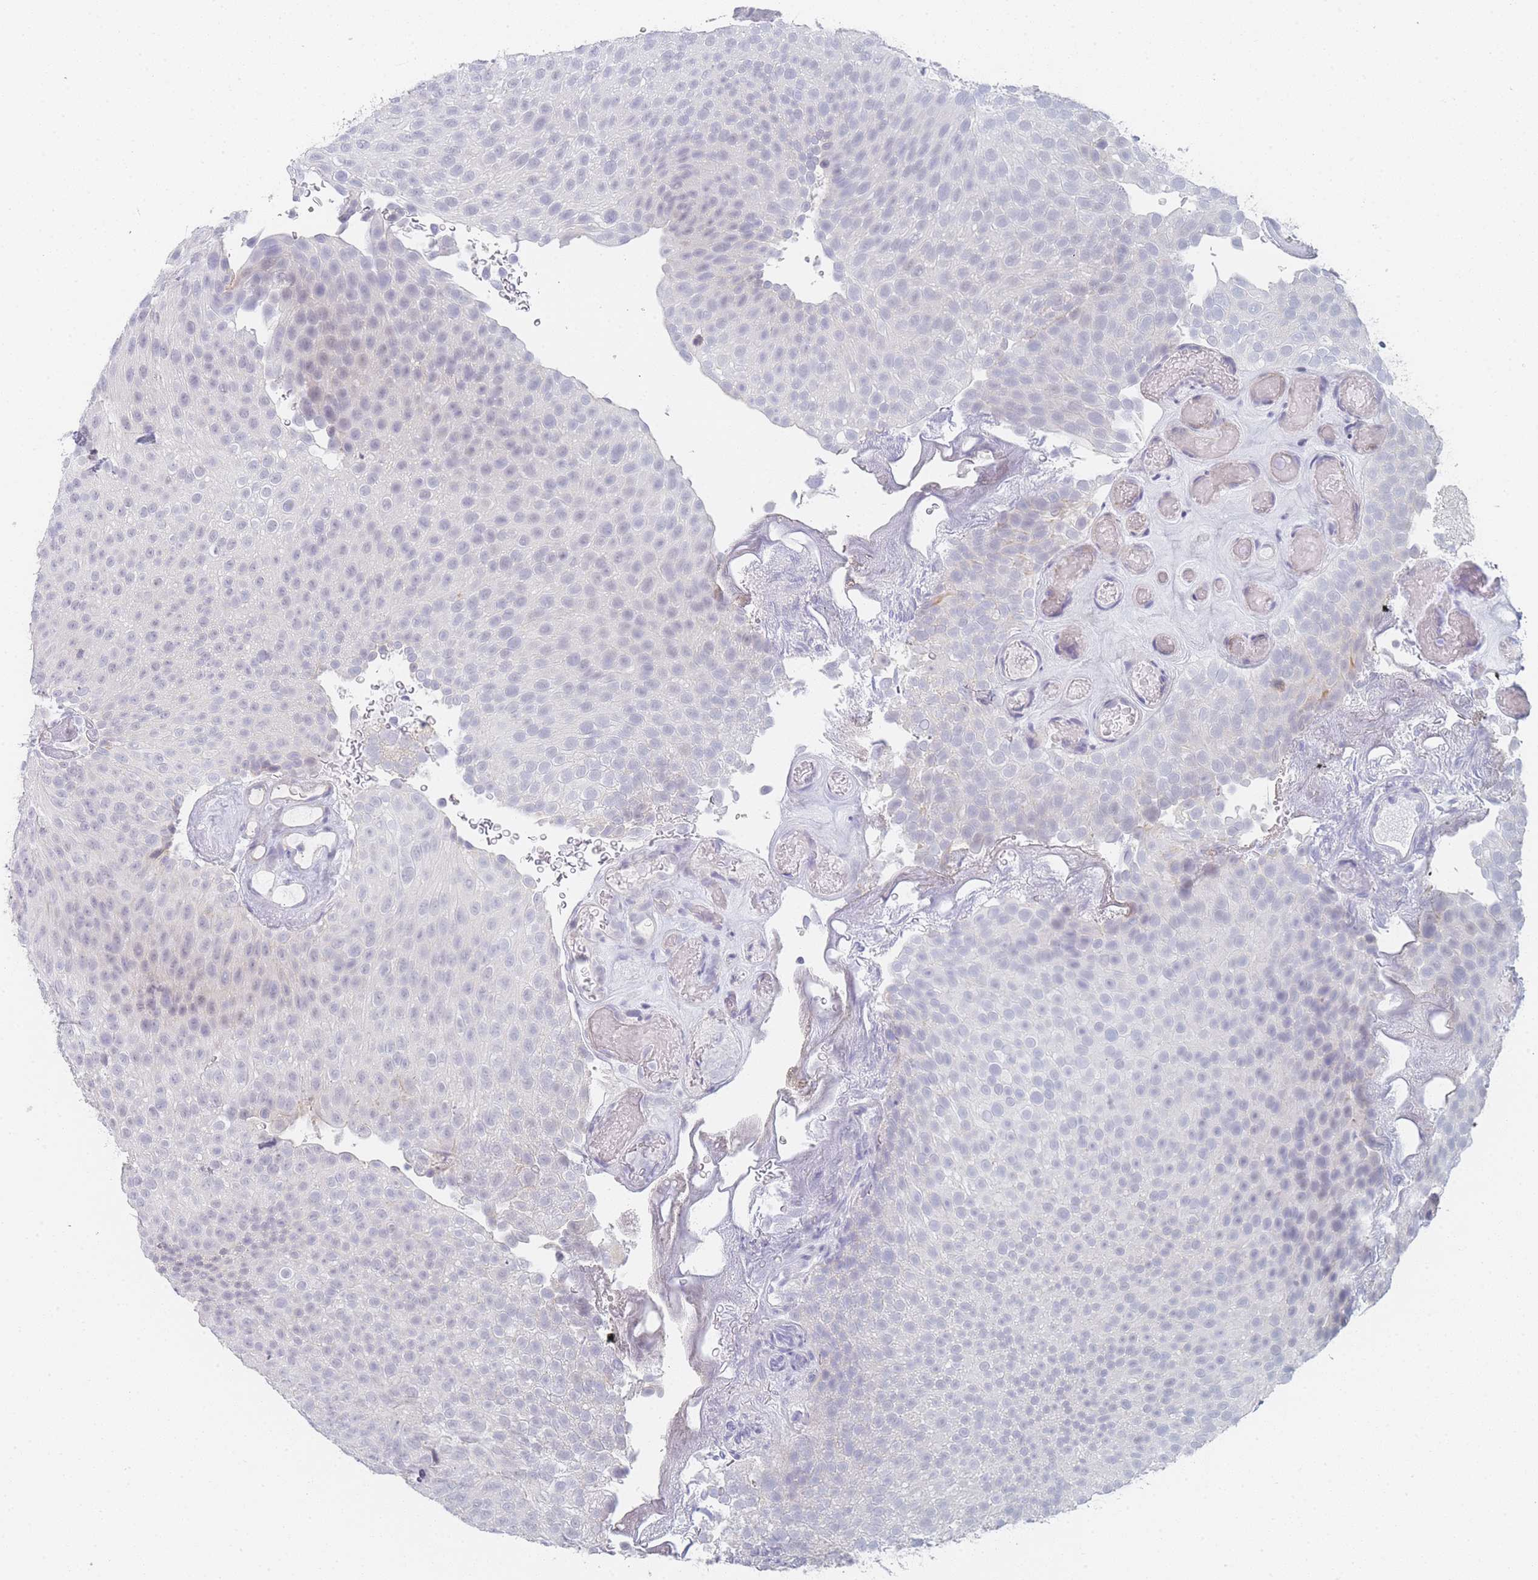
{"staining": {"intensity": "negative", "quantity": "none", "location": "none"}, "tissue": "urothelial cancer", "cell_type": "Tumor cells", "image_type": "cancer", "snomed": [{"axis": "morphology", "description": "Urothelial carcinoma, Low grade"}, {"axis": "topography", "description": "Urinary bladder"}], "caption": "A photomicrograph of urothelial cancer stained for a protein demonstrates no brown staining in tumor cells.", "gene": "IMPG1", "patient": {"sex": "male", "age": 78}}